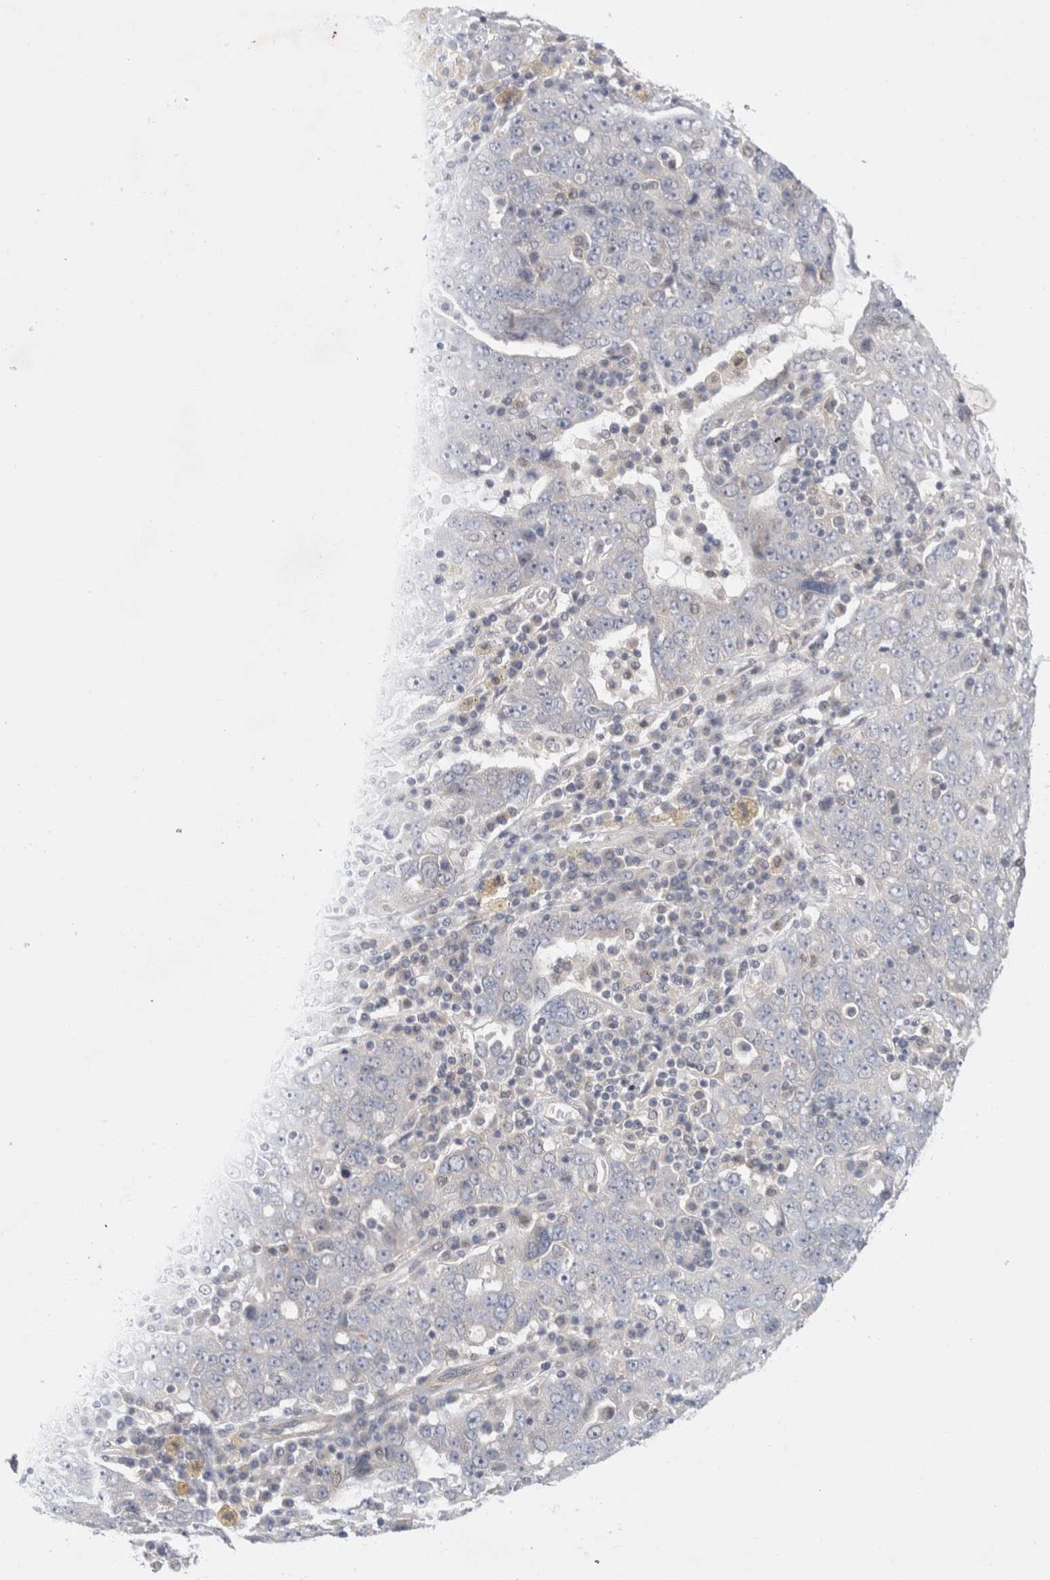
{"staining": {"intensity": "negative", "quantity": "none", "location": "none"}, "tissue": "ovarian cancer", "cell_type": "Tumor cells", "image_type": "cancer", "snomed": [{"axis": "morphology", "description": "Carcinoma, endometroid"}, {"axis": "topography", "description": "Ovary"}], "caption": "A high-resolution micrograph shows IHC staining of endometroid carcinoma (ovarian), which shows no significant staining in tumor cells.", "gene": "BICD2", "patient": {"sex": "female", "age": 62}}